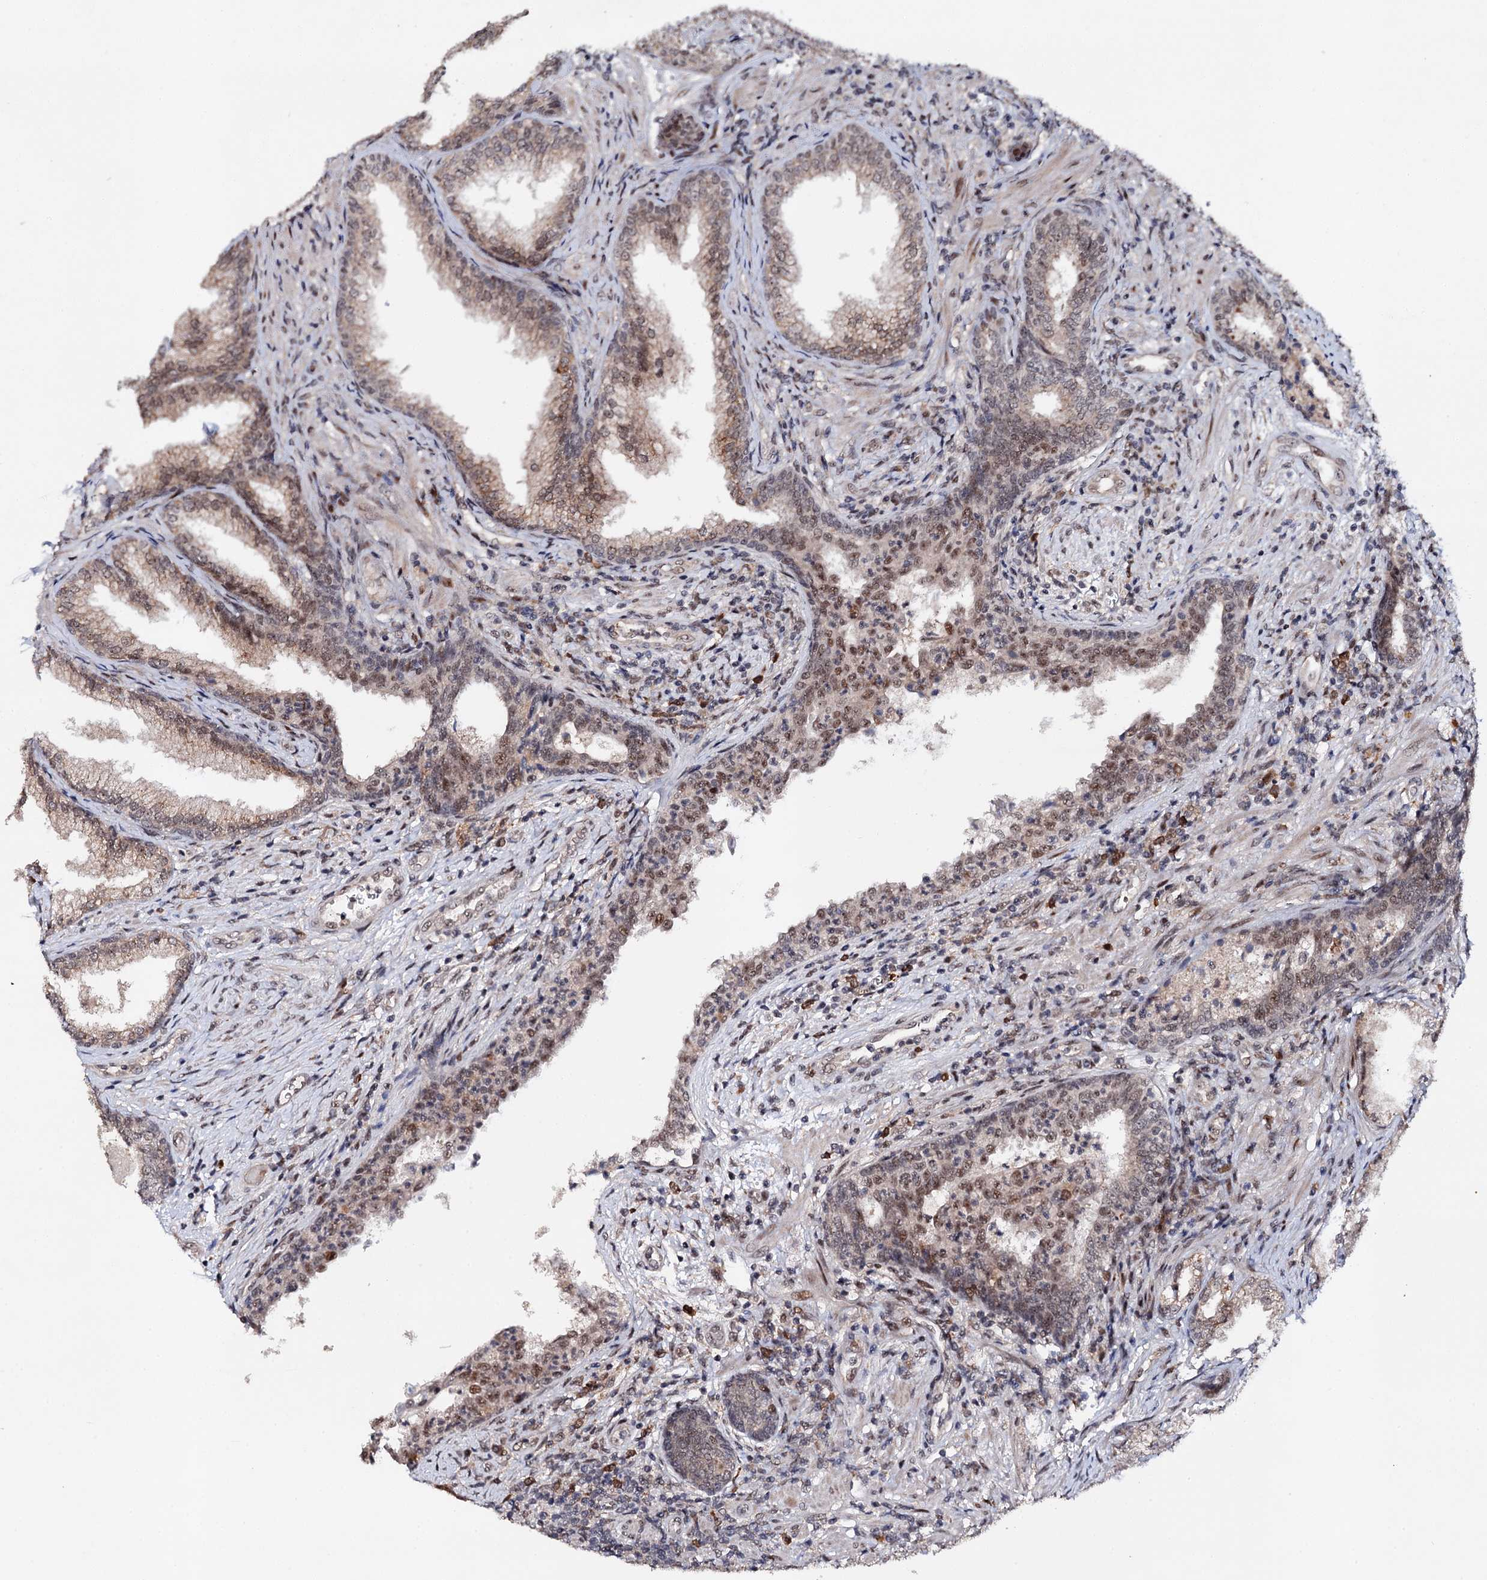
{"staining": {"intensity": "moderate", "quantity": "25%-75%", "location": "cytoplasmic/membranous,nuclear"}, "tissue": "prostate", "cell_type": "Glandular cells", "image_type": "normal", "snomed": [{"axis": "morphology", "description": "Normal tissue, NOS"}, {"axis": "topography", "description": "Prostate"}], "caption": "Prostate stained with IHC displays moderate cytoplasmic/membranous,nuclear staining in approximately 25%-75% of glandular cells. Using DAB (brown) and hematoxylin (blue) stains, captured at high magnification using brightfield microscopy.", "gene": "BUD13", "patient": {"sex": "male", "age": 76}}